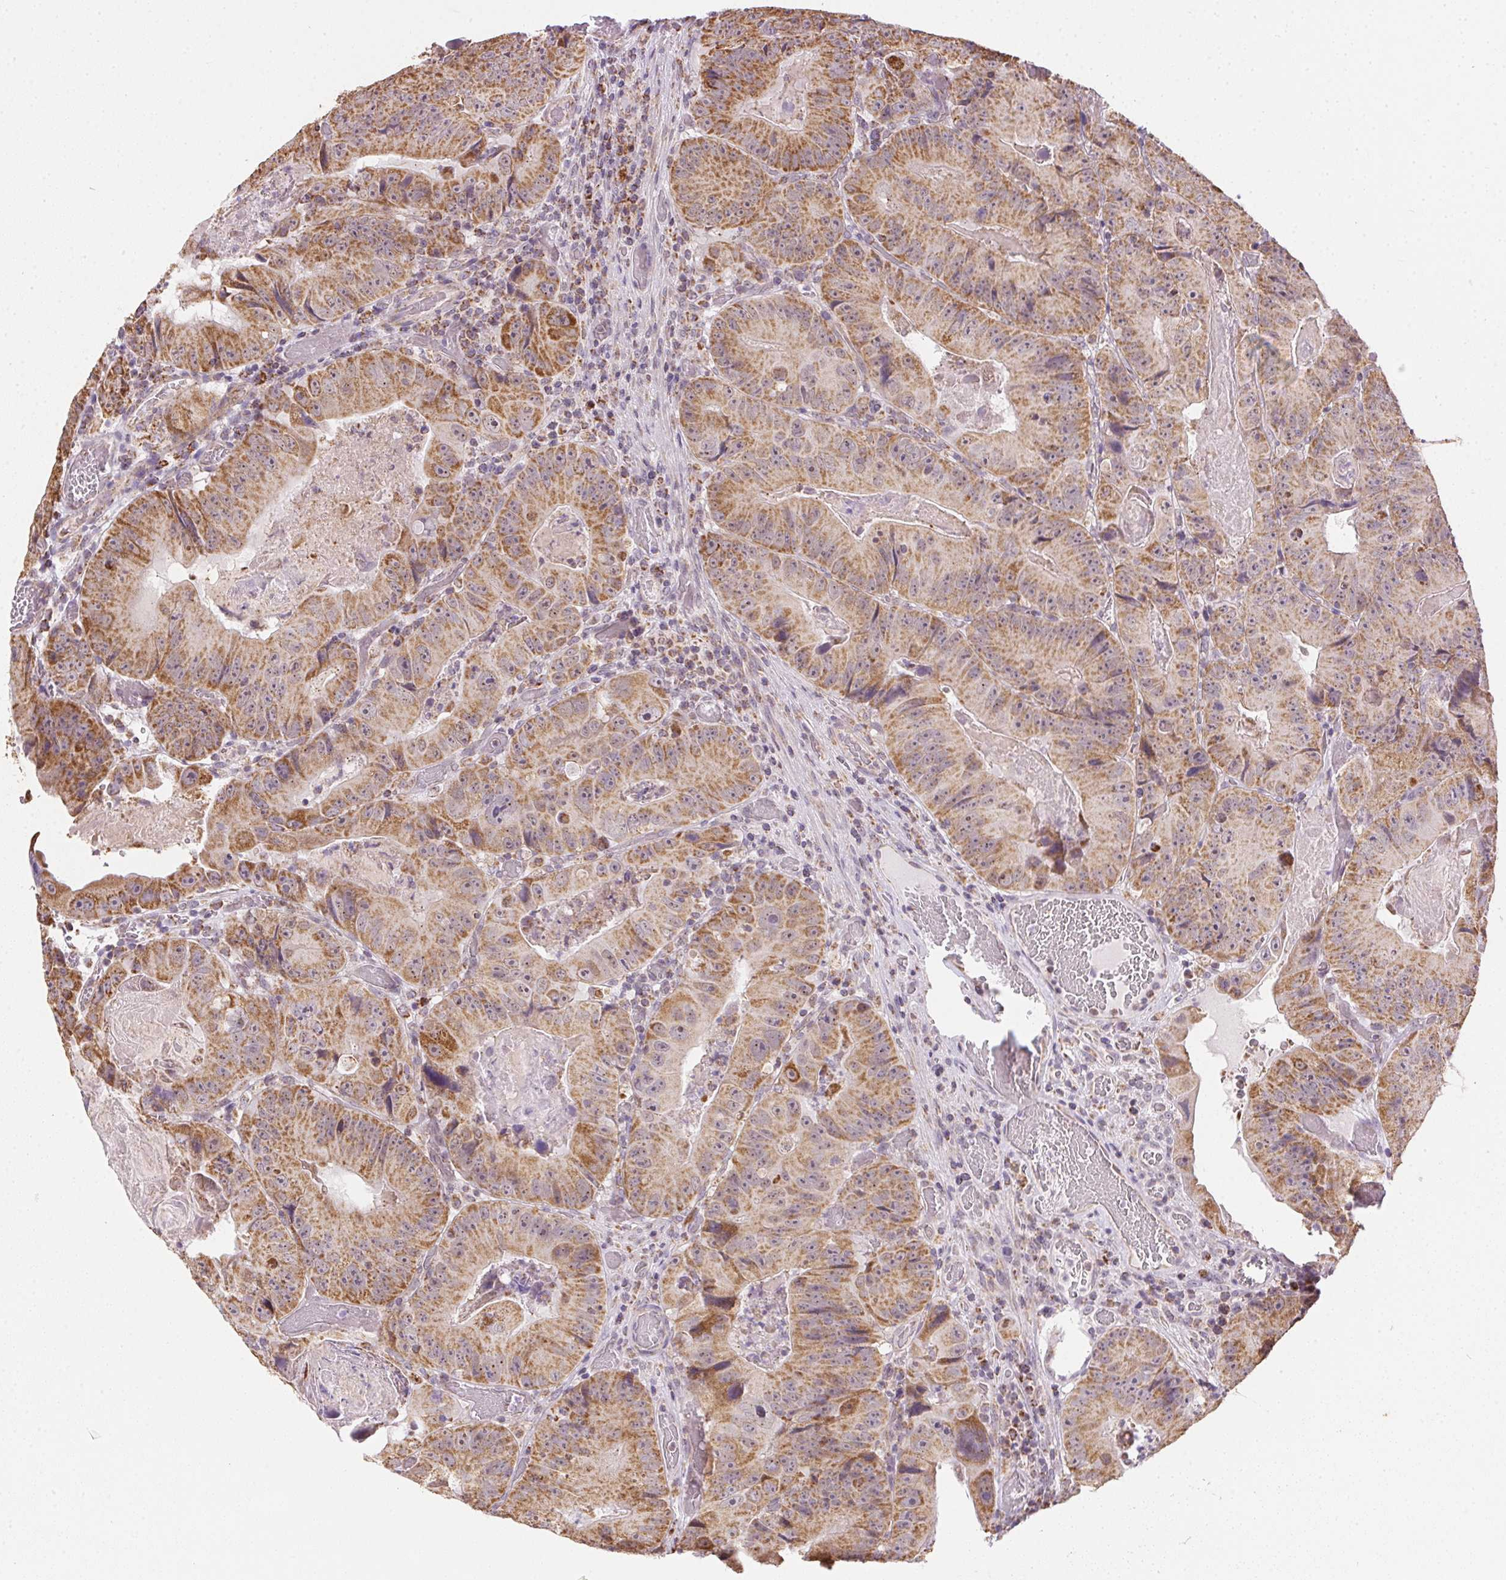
{"staining": {"intensity": "strong", "quantity": ">75%", "location": "cytoplasmic/membranous"}, "tissue": "colorectal cancer", "cell_type": "Tumor cells", "image_type": "cancer", "snomed": [{"axis": "morphology", "description": "Adenocarcinoma, NOS"}, {"axis": "topography", "description": "Colon"}], "caption": "There is high levels of strong cytoplasmic/membranous positivity in tumor cells of colorectal cancer, as demonstrated by immunohistochemical staining (brown color).", "gene": "MAPK11", "patient": {"sex": "female", "age": 86}}